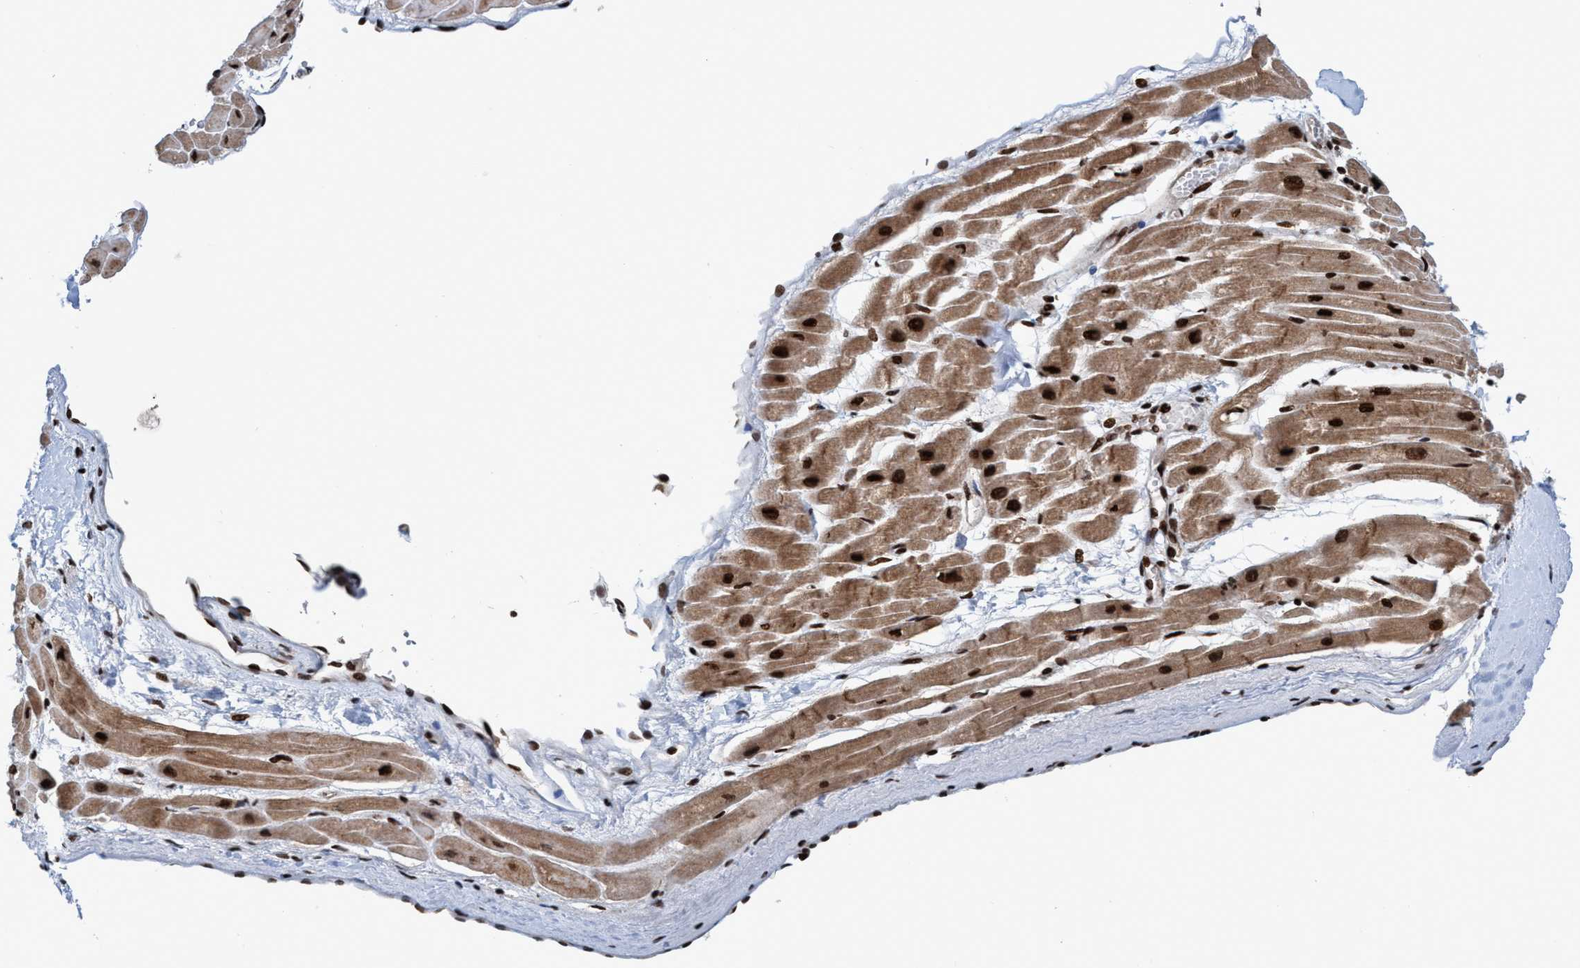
{"staining": {"intensity": "strong", "quantity": ">75%", "location": "cytoplasmic/membranous,nuclear"}, "tissue": "heart muscle", "cell_type": "Cardiomyocytes", "image_type": "normal", "snomed": [{"axis": "morphology", "description": "Normal tissue, NOS"}, {"axis": "topography", "description": "Heart"}], "caption": "The image displays staining of normal heart muscle, revealing strong cytoplasmic/membranous,nuclear protein expression (brown color) within cardiomyocytes.", "gene": "TOPBP1", "patient": {"sex": "male", "age": 45}}